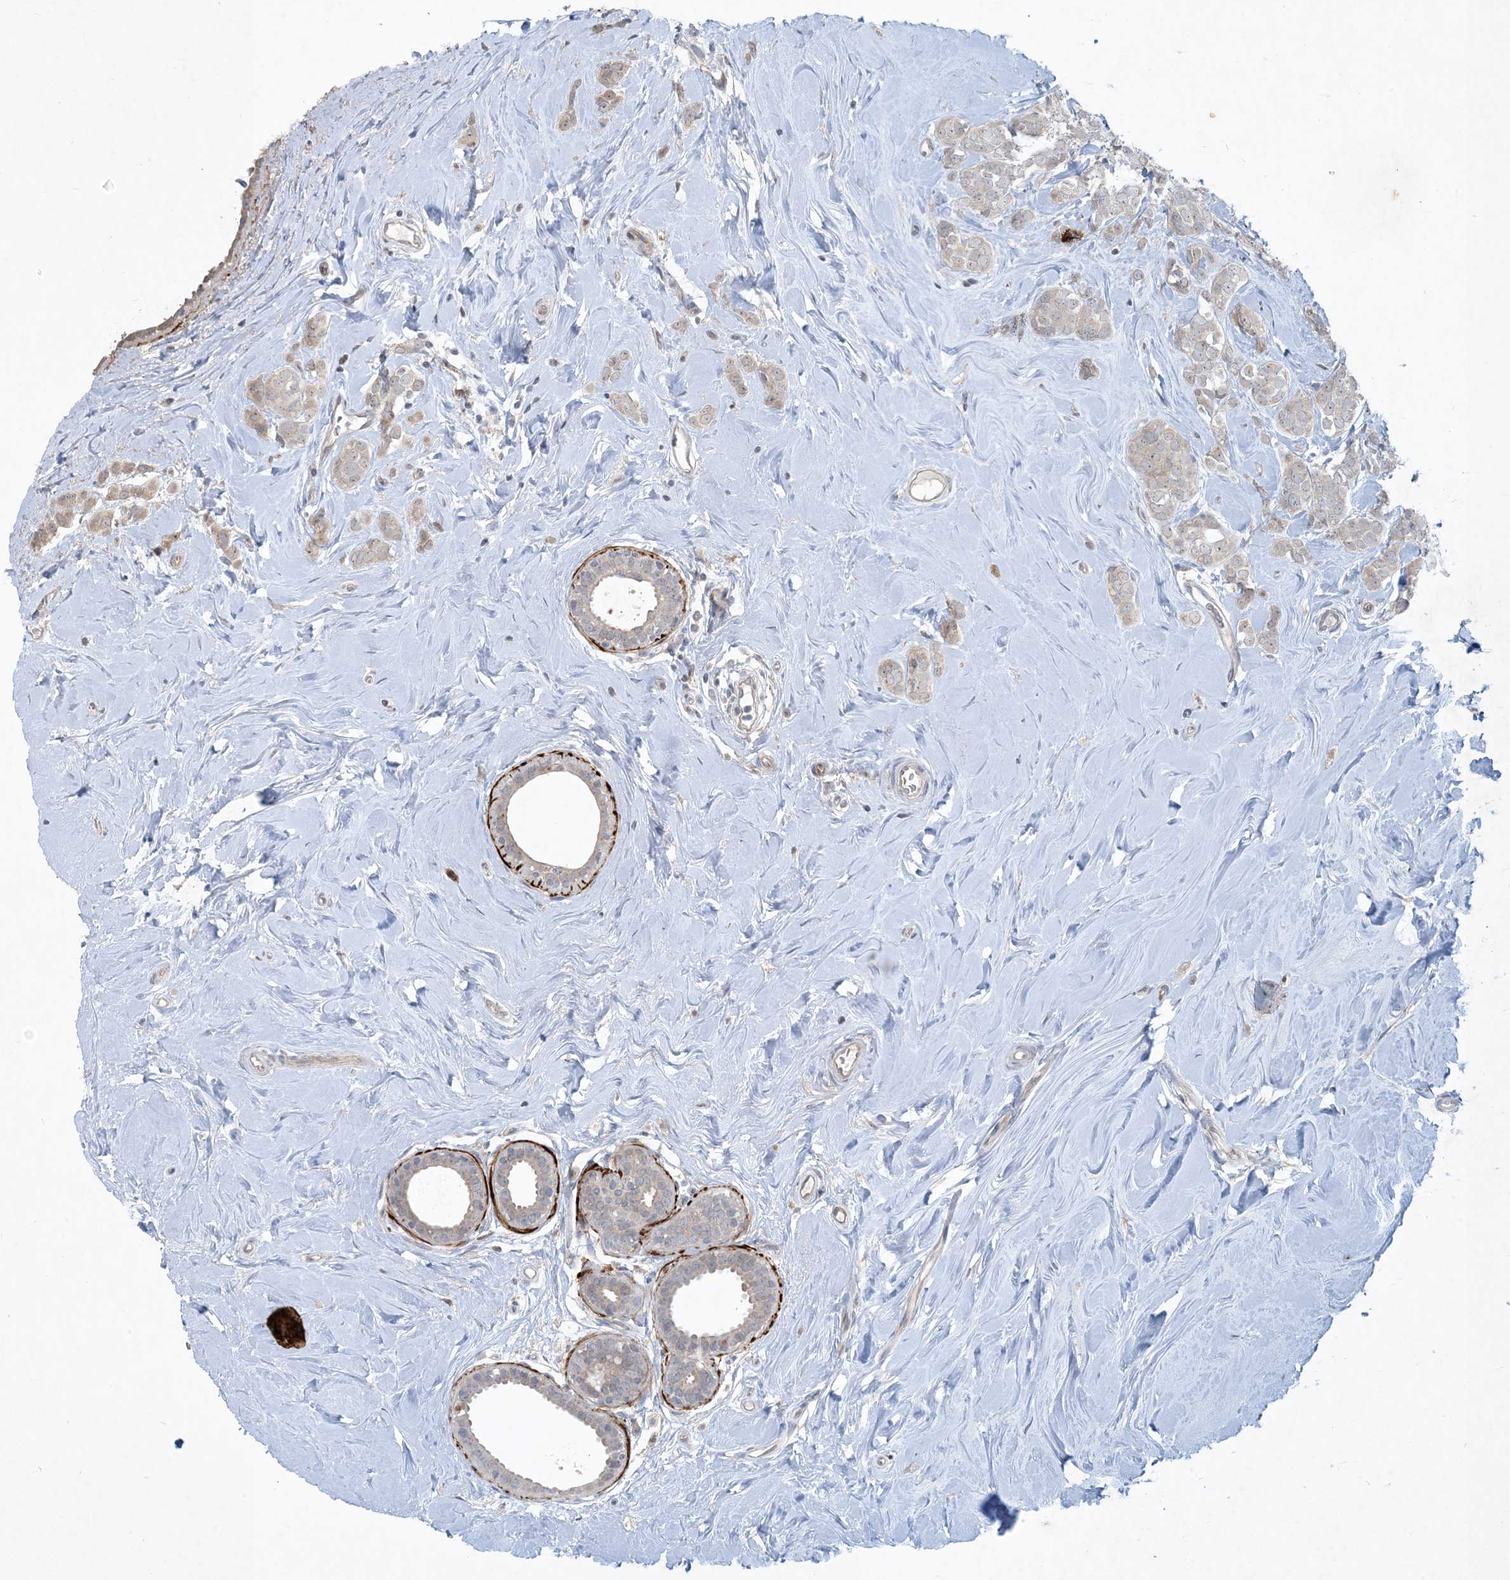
{"staining": {"intensity": "negative", "quantity": "none", "location": "none"}, "tissue": "breast cancer", "cell_type": "Tumor cells", "image_type": "cancer", "snomed": [{"axis": "morphology", "description": "Lobular carcinoma"}, {"axis": "topography", "description": "Breast"}], "caption": "Breast cancer (lobular carcinoma) was stained to show a protein in brown. There is no significant positivity in tumor cells.", "gene": "CDS1", "patient": {"sex": "female", "age": 47}}